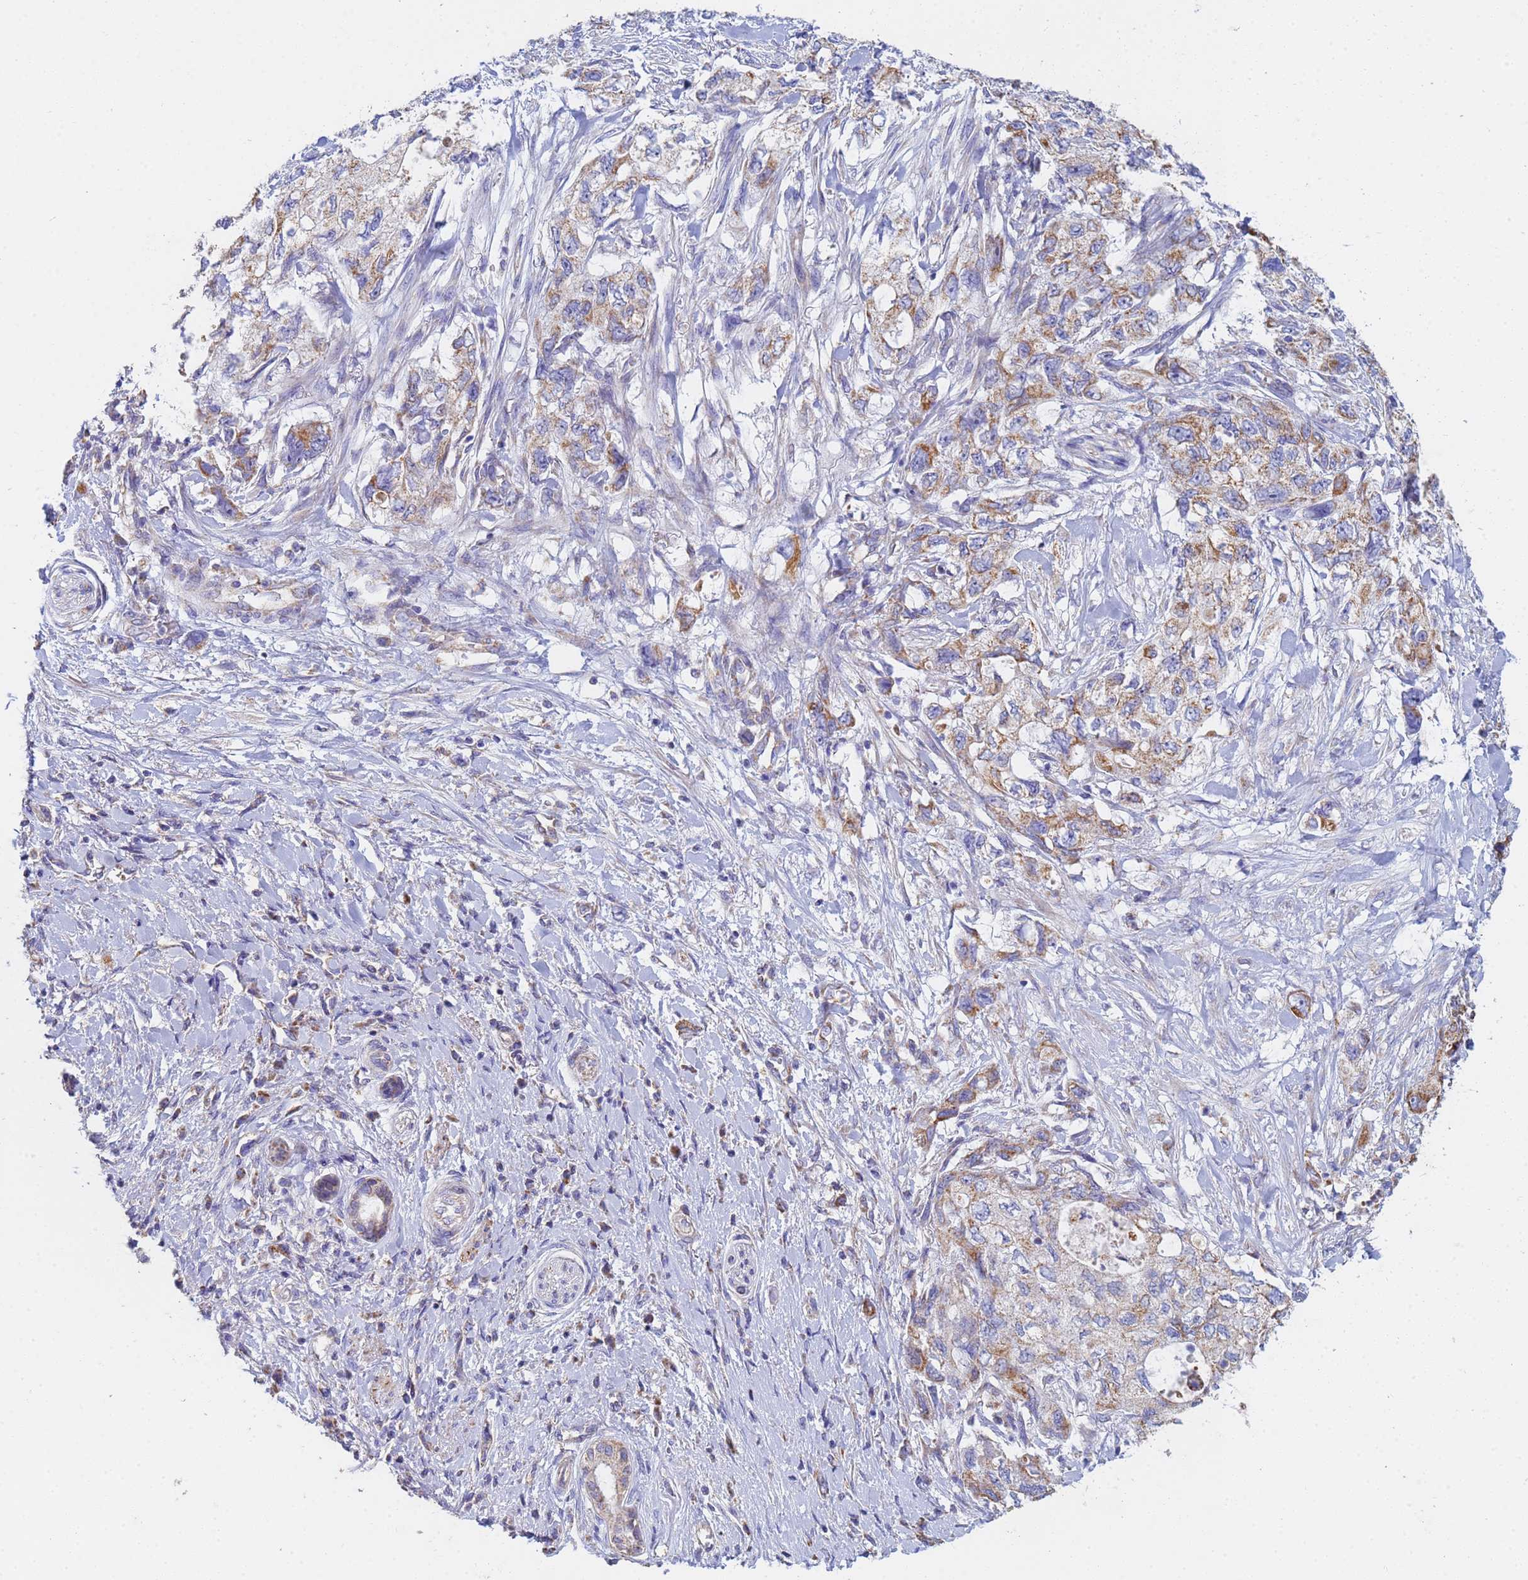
{"staining": {"intensity": "moderate", "quantity": ">75%", "location": "cytoplasmic/membranous"}, "tissue": "pancreatic cancer", "cell_type": "Tumor cells", "image_type": "cancer", "snomed": [{"axis": "morphology", "description": "Adenocarcinoma, NOS"}, {"axis": "topography", "description": "Pancreas"}], "caption": "Approximately >75% of tumor cells in human pancreatic cancer (adenocarcinoma) display moderate cytoplasmic/membranous protein staining as visualized by brown immunohistochemical staining.", "gene": "UQCRH", "patient": {"sex": "female", "age": 73}}